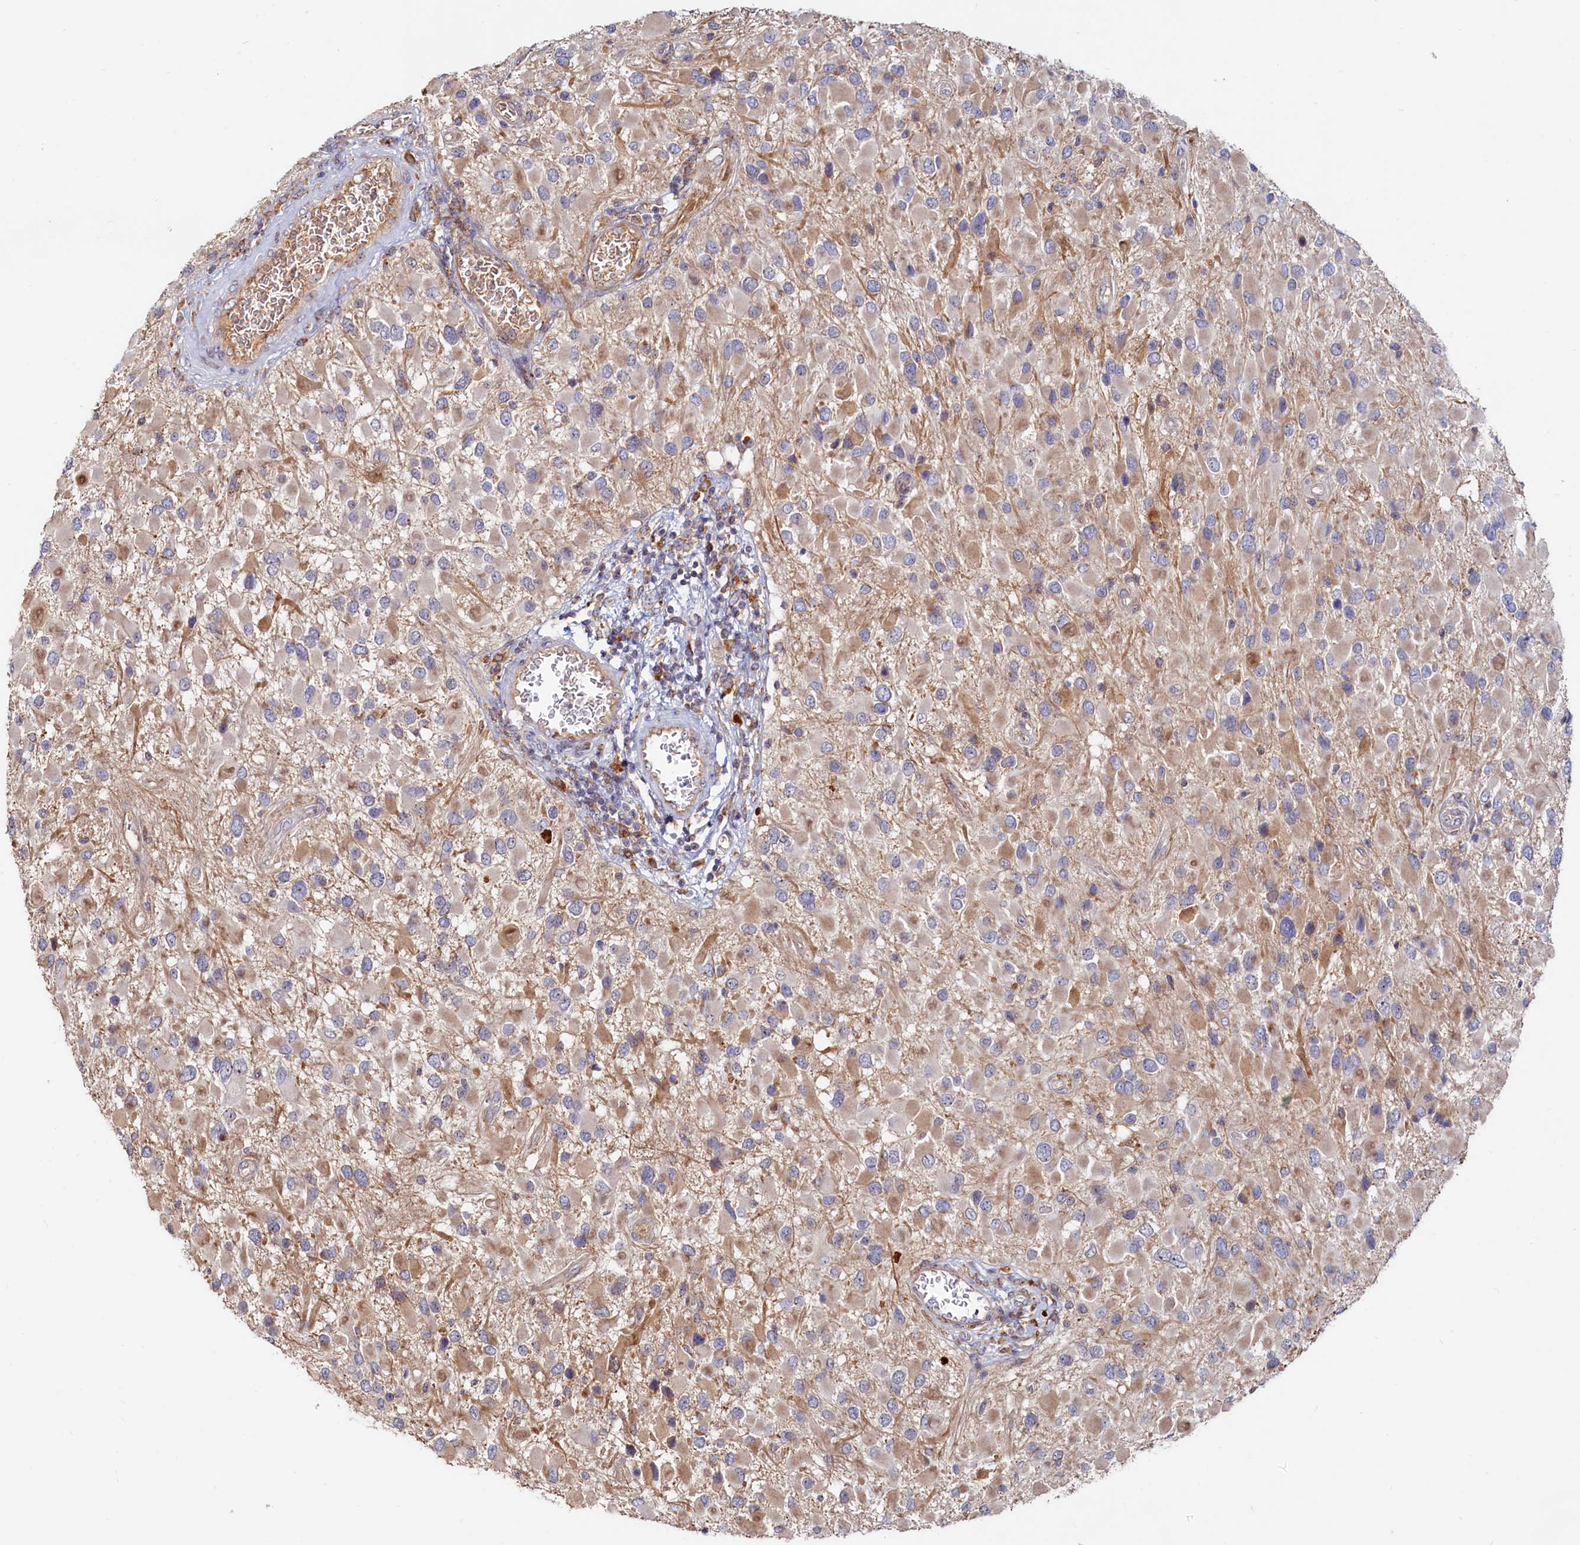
{"staining": {"intensity": "weak", "quantity": ">75%", "location": "cytoplasmic/membranous"}, "tissue": "glioma", "cell_type": "Tumor cells", "image_type": "cancer", "snomed": [{"axis": "morphology", "description": "Glioma, malignant, High grade"}, {"axis": "topography", "description": "Brain"}], "caption": "Immunohistochemical staining of glioma demonstrates low levels of weak cytoplasmic/membranous staining in approximately >75% of tumor cells.", "gene": "RGS7BP", "patient": {"sex": "male", "age": 53}}